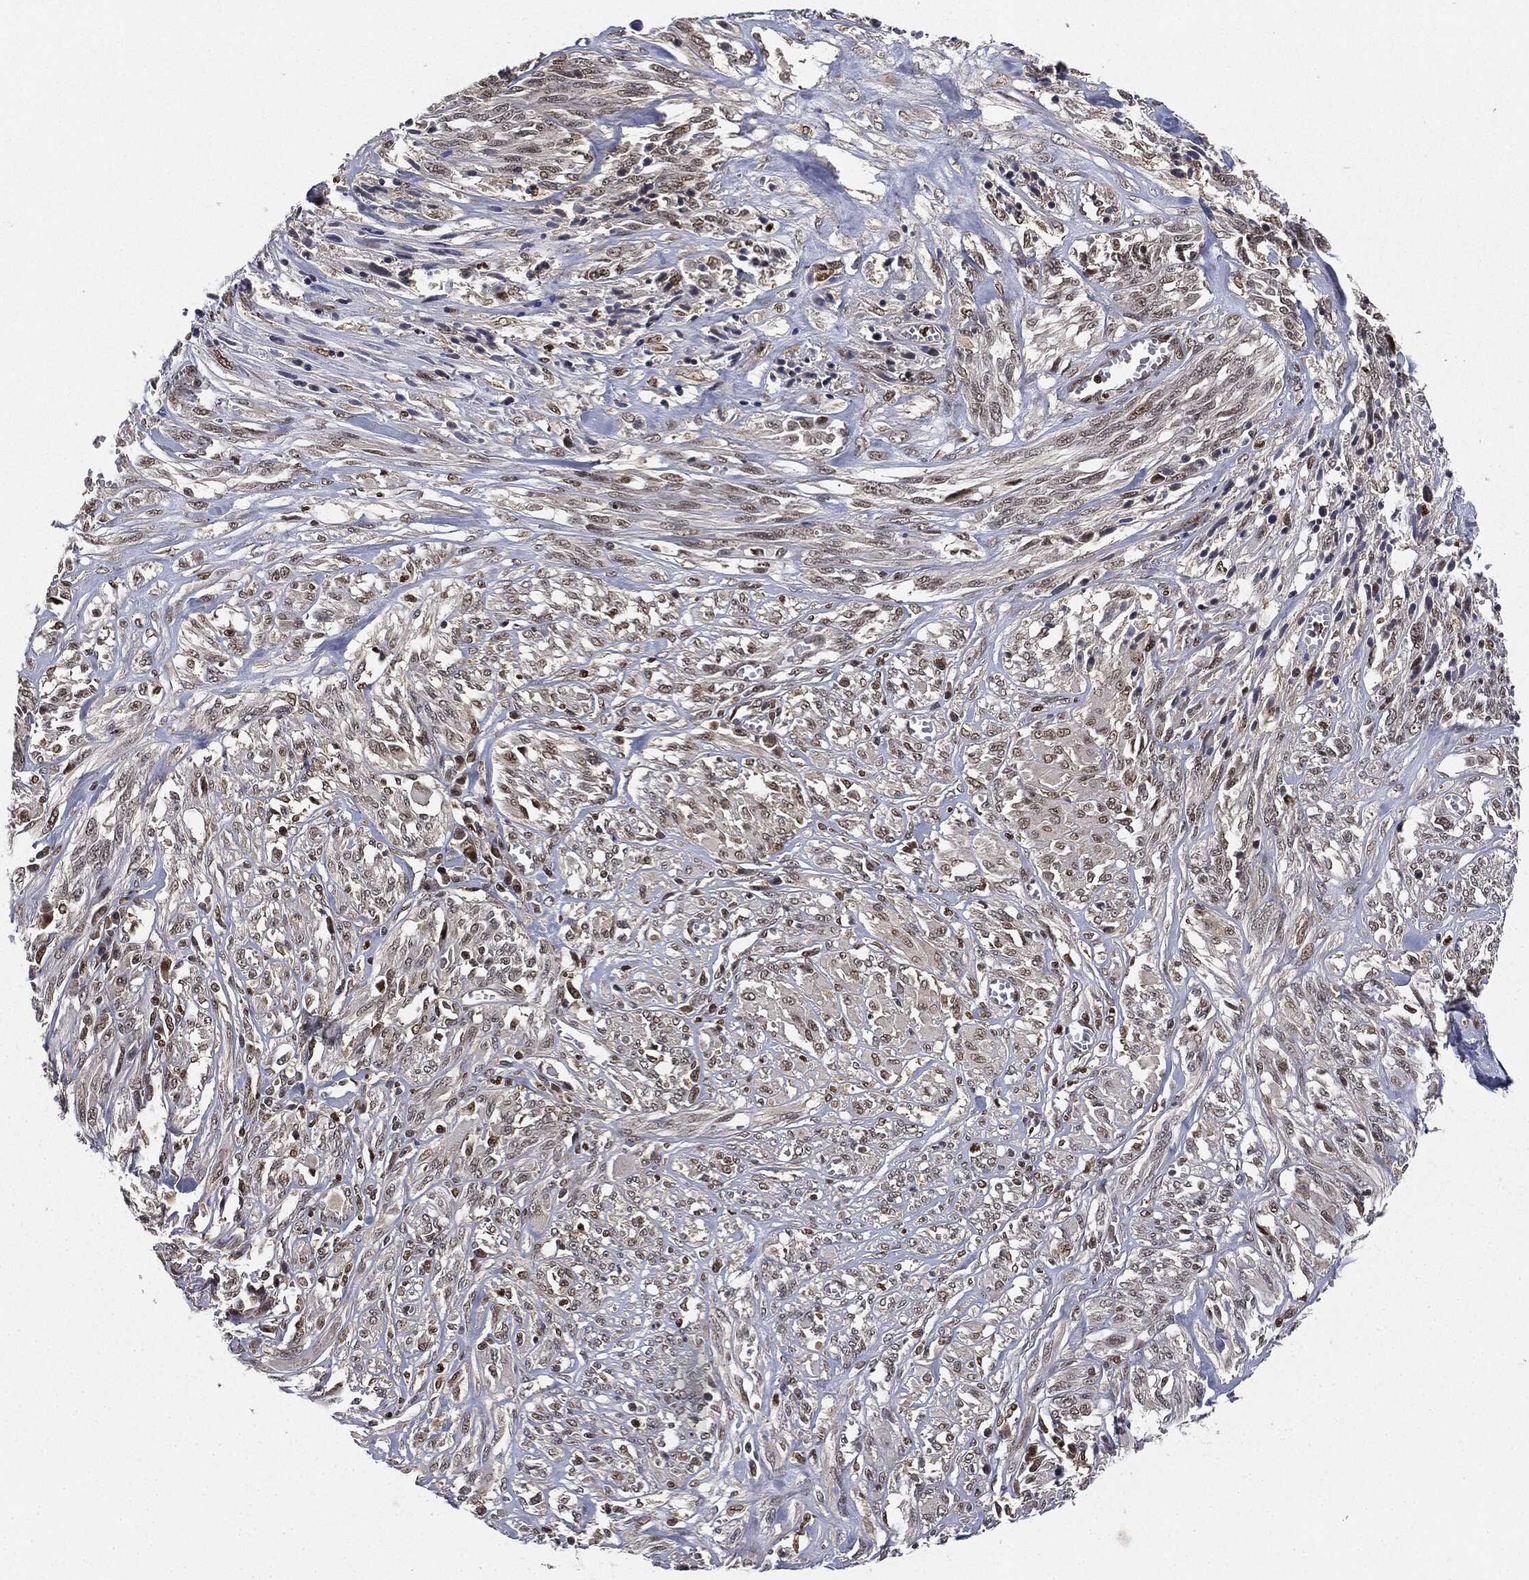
{"staining": {"intensity": "negative", "quantity": "none", "location": "none"}, "tissue": "melanoma", "cell_type": "Tumor cells", "image_type": "cancer", "snomed": [{"axis": "morphology", "description": "Malignant melanoma, NOS"}, {"axis": "topography", "description": "Skin"}], "caption": "The immunohistochemistry photomicrograph has no significant positivity in tumor cells of melanoma tissue.", "gene": "TBC1D22A", "patient": {"sex": "female", "age": 91}}